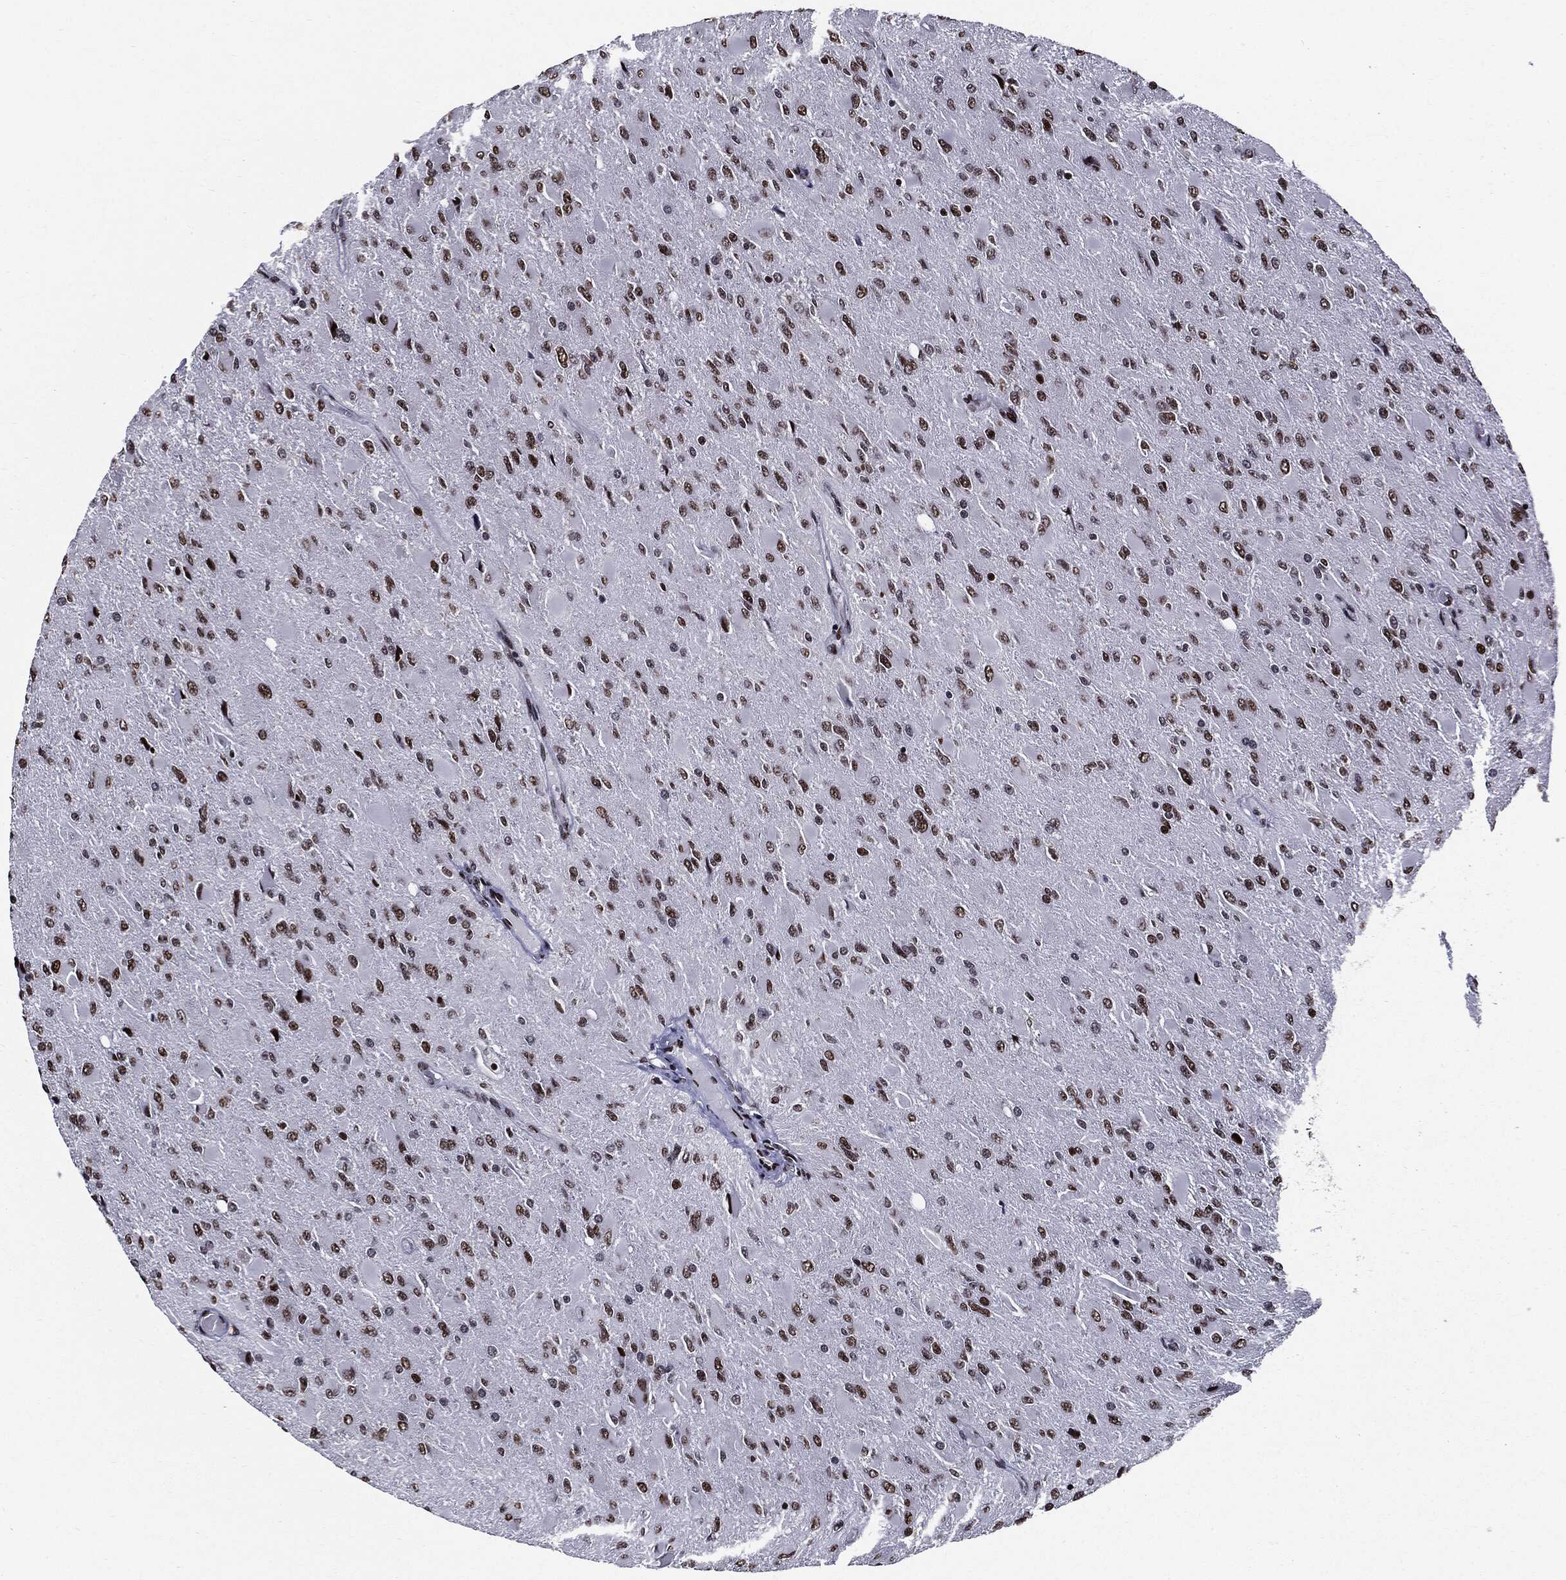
{"staining": {"intensity": "moderate", "quantity": ">75%", "location": "nuclear"}, "tissue": "glioma", "cell_type": "Tumor cells", "image_type": "cancer", "snomed": [{"axis": "morphology", "description": "Glioma, malignant, High grade"}, {"axis": "topography", "description": "Cerebral cortex"}], "caption": "Immunohistochemical staining of human malignant glioma (high-grade) displays medium levels of moderate nuclear protein staining in approximately >75% of tumor cells. (brown staining indicates protein expression, while blue staining denotes nuclei).", "gene": "ZFP91", "patient": {"sex": "female", "age": 36}}